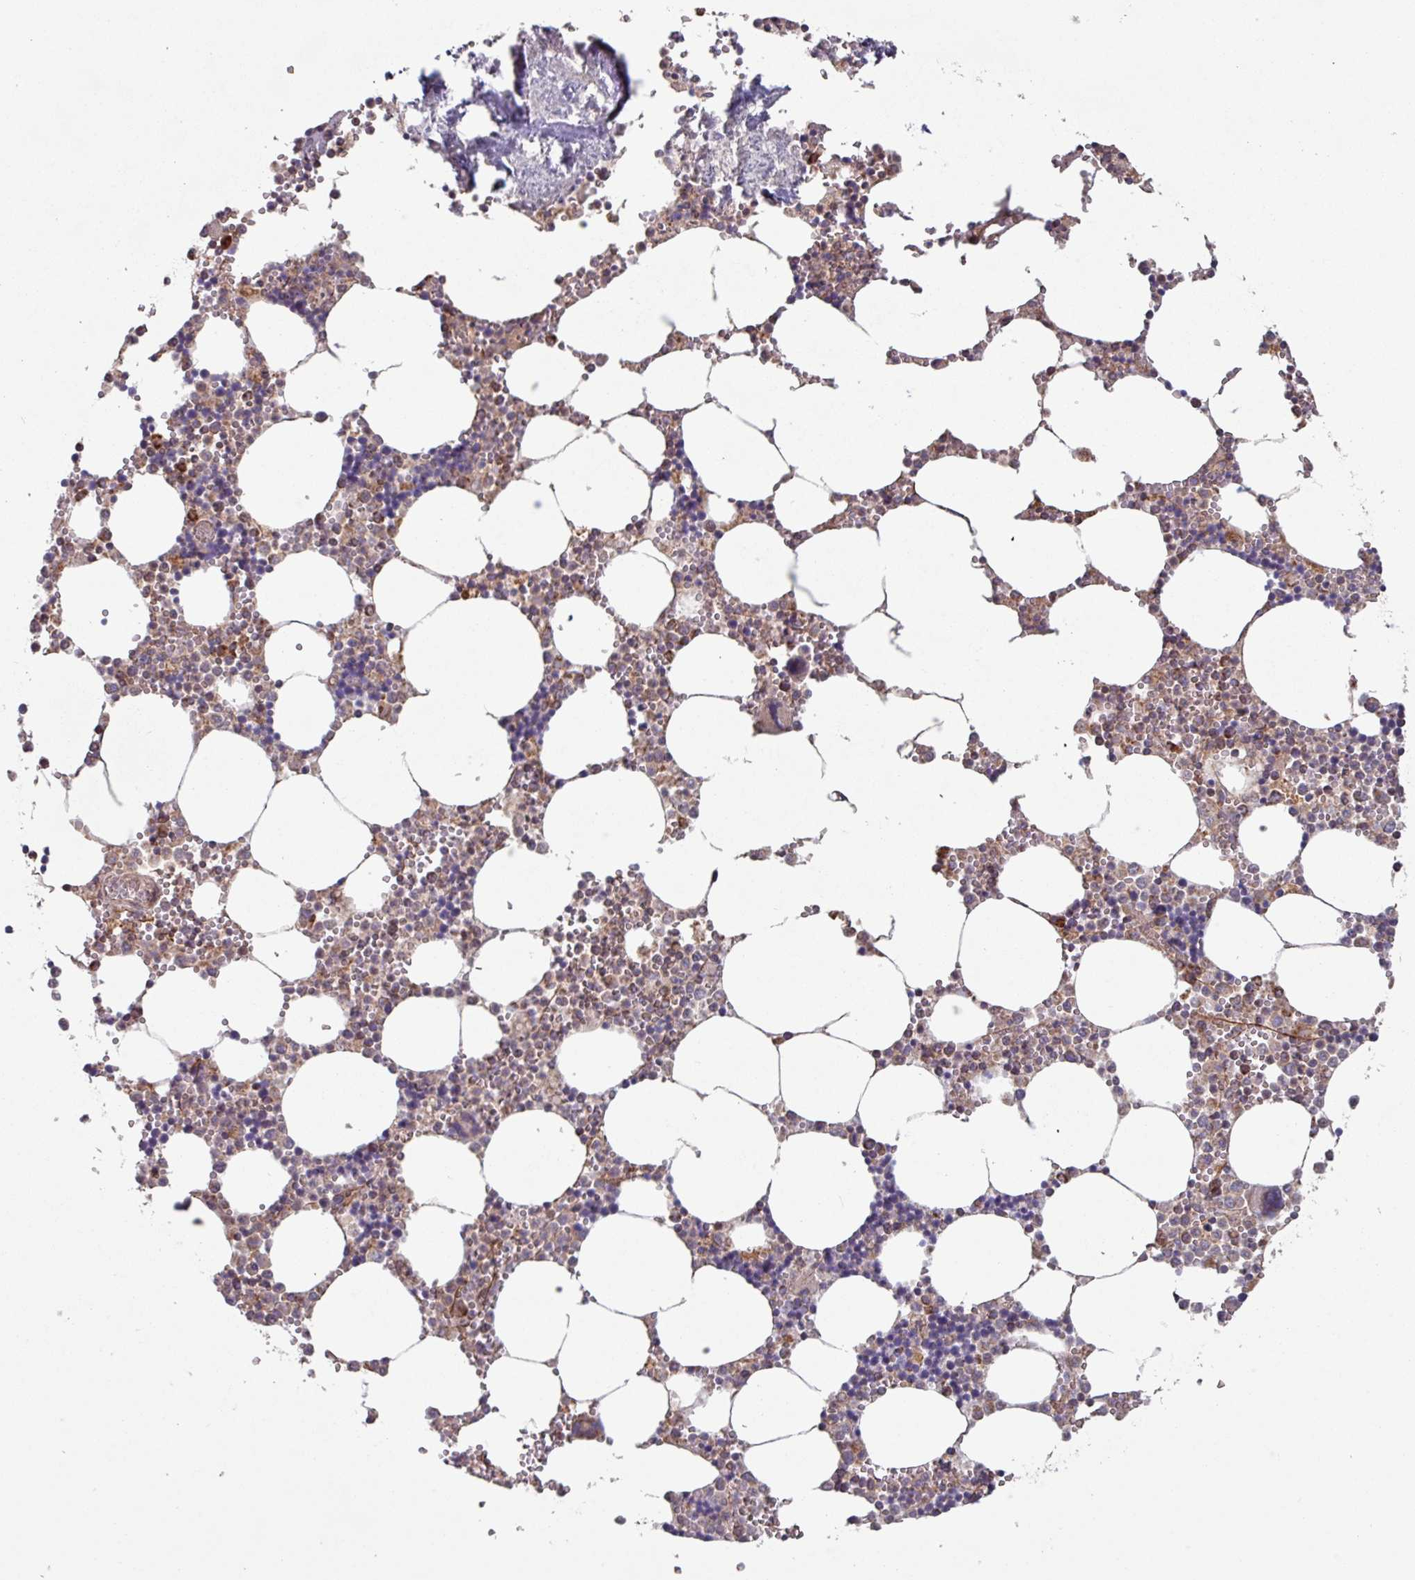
{"staining": {"intensity": "moderate", "quantity": "25%-75%", "location": "cytoplasmic/membranous"}, "tissue": "bone marrow", "cell_type": "Hematopoietic cells", "image_type": "normal", "snomed": [{"axis": "morphology", "description": "Normal tissue, NOS"}, {"axis": "topography", "description": "Bone marrow"}], "caption": "Protein staining of benign bone marrow displays moderate cytoplasmic/membranous staining in about 25%-75% of hematopoietic cells.", "gene": "COX7C", "patient": {"sex": "male", "age": 54}}